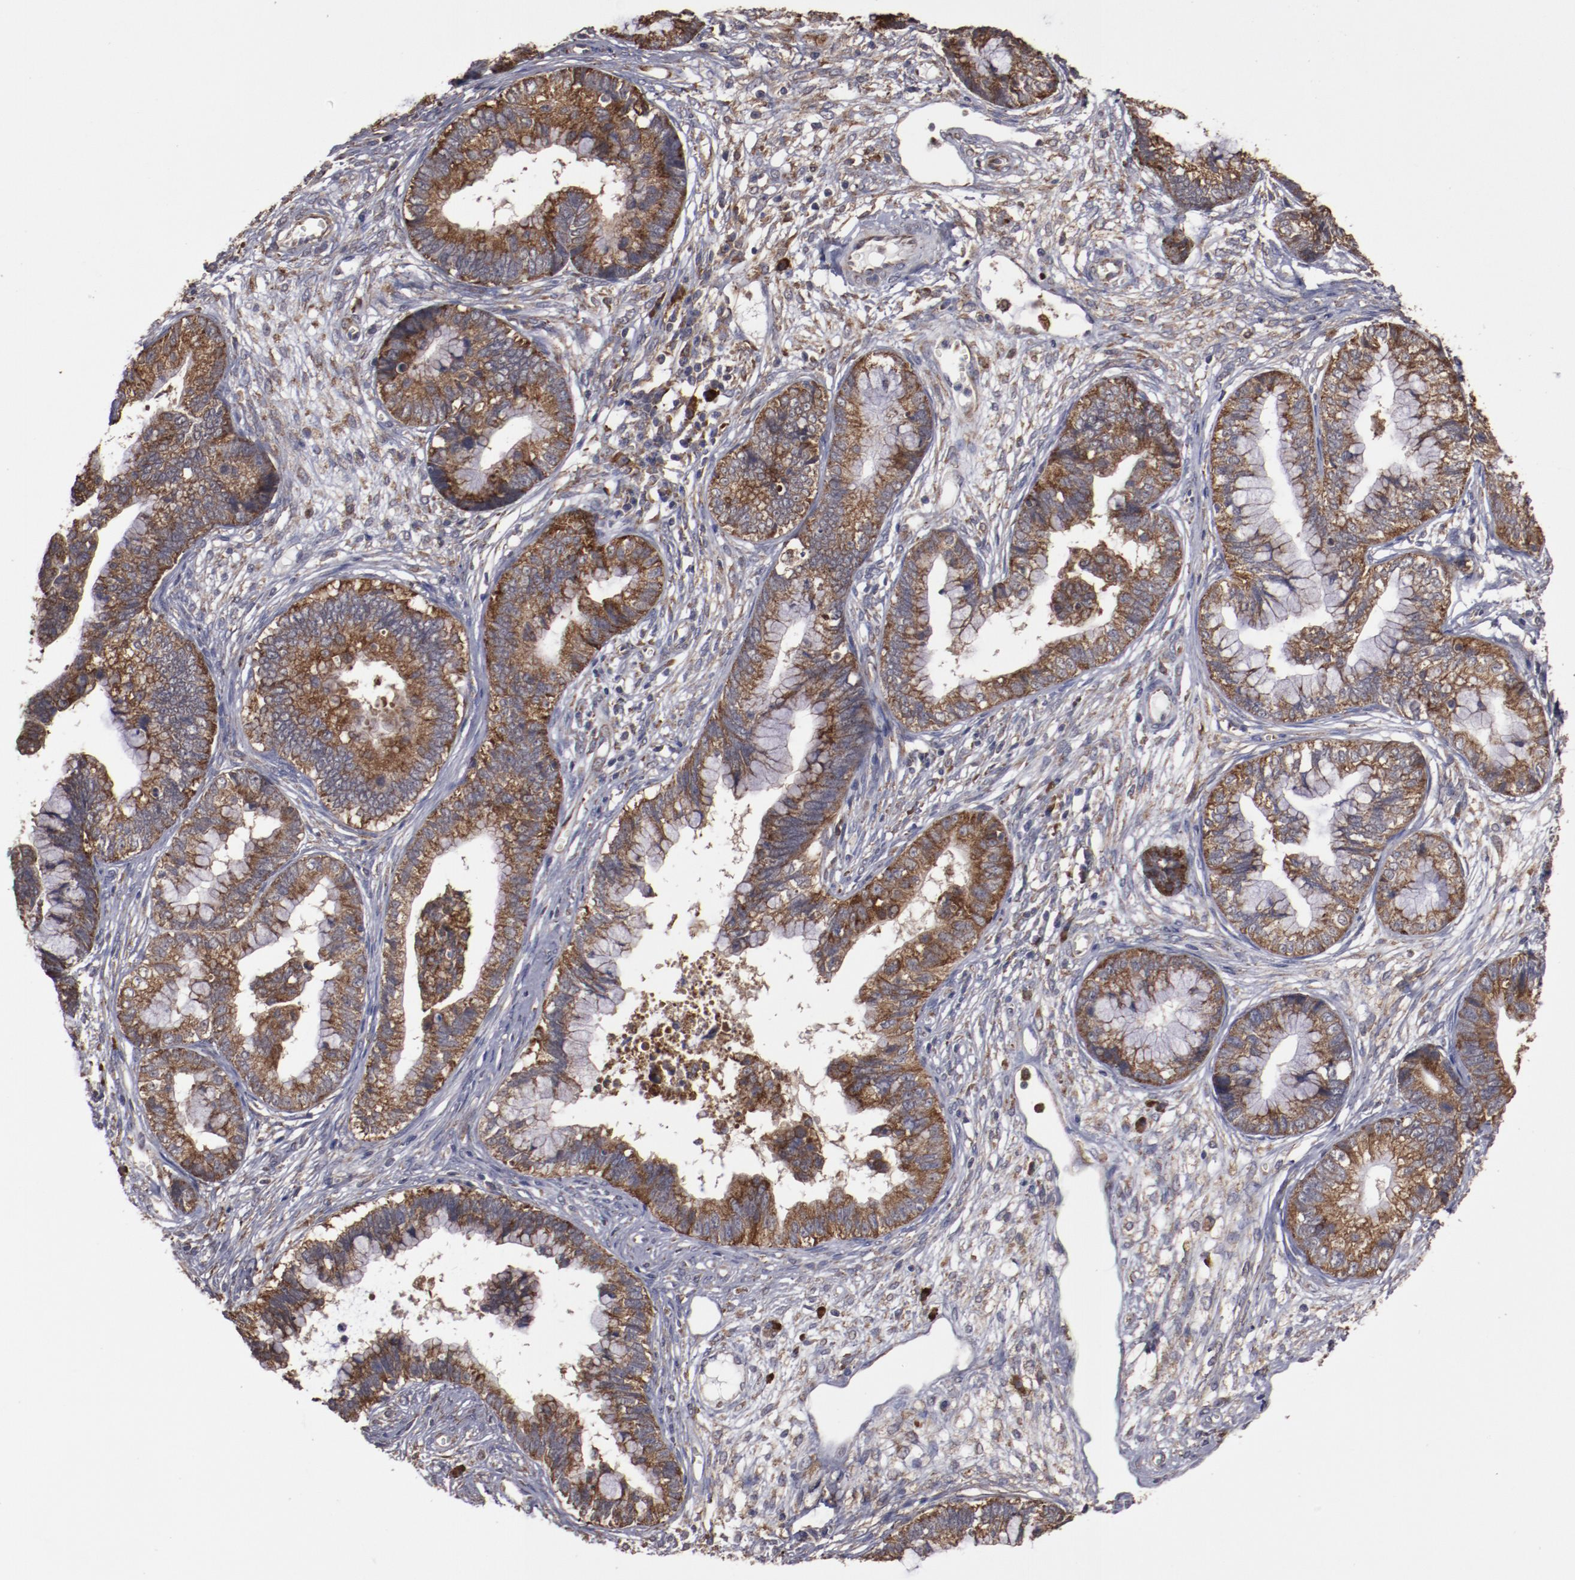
{"staining": {"intensity": "strong", "quantity": ">75%", "location": "cytoplasmic/membranous"}, "tissue": "cervical cancer", "cell_type": "Tumor cells", "image_type": "cancer", "snomed": [{"axis": "morphology", "description": "Adenocarcinoma, NOS"}, {"axis": "topography", "description": "Cervix"}], "caption": "An image of adenocarcinoma (cervical) stained for a protein shows strong cytoplasmic/membranous brown staining in tumor cells. (Brightfield microscopy of DAB IHC at high magnification).", "gene": "RPS4Y1", "patient": {"sex": "female", "age": 44}}